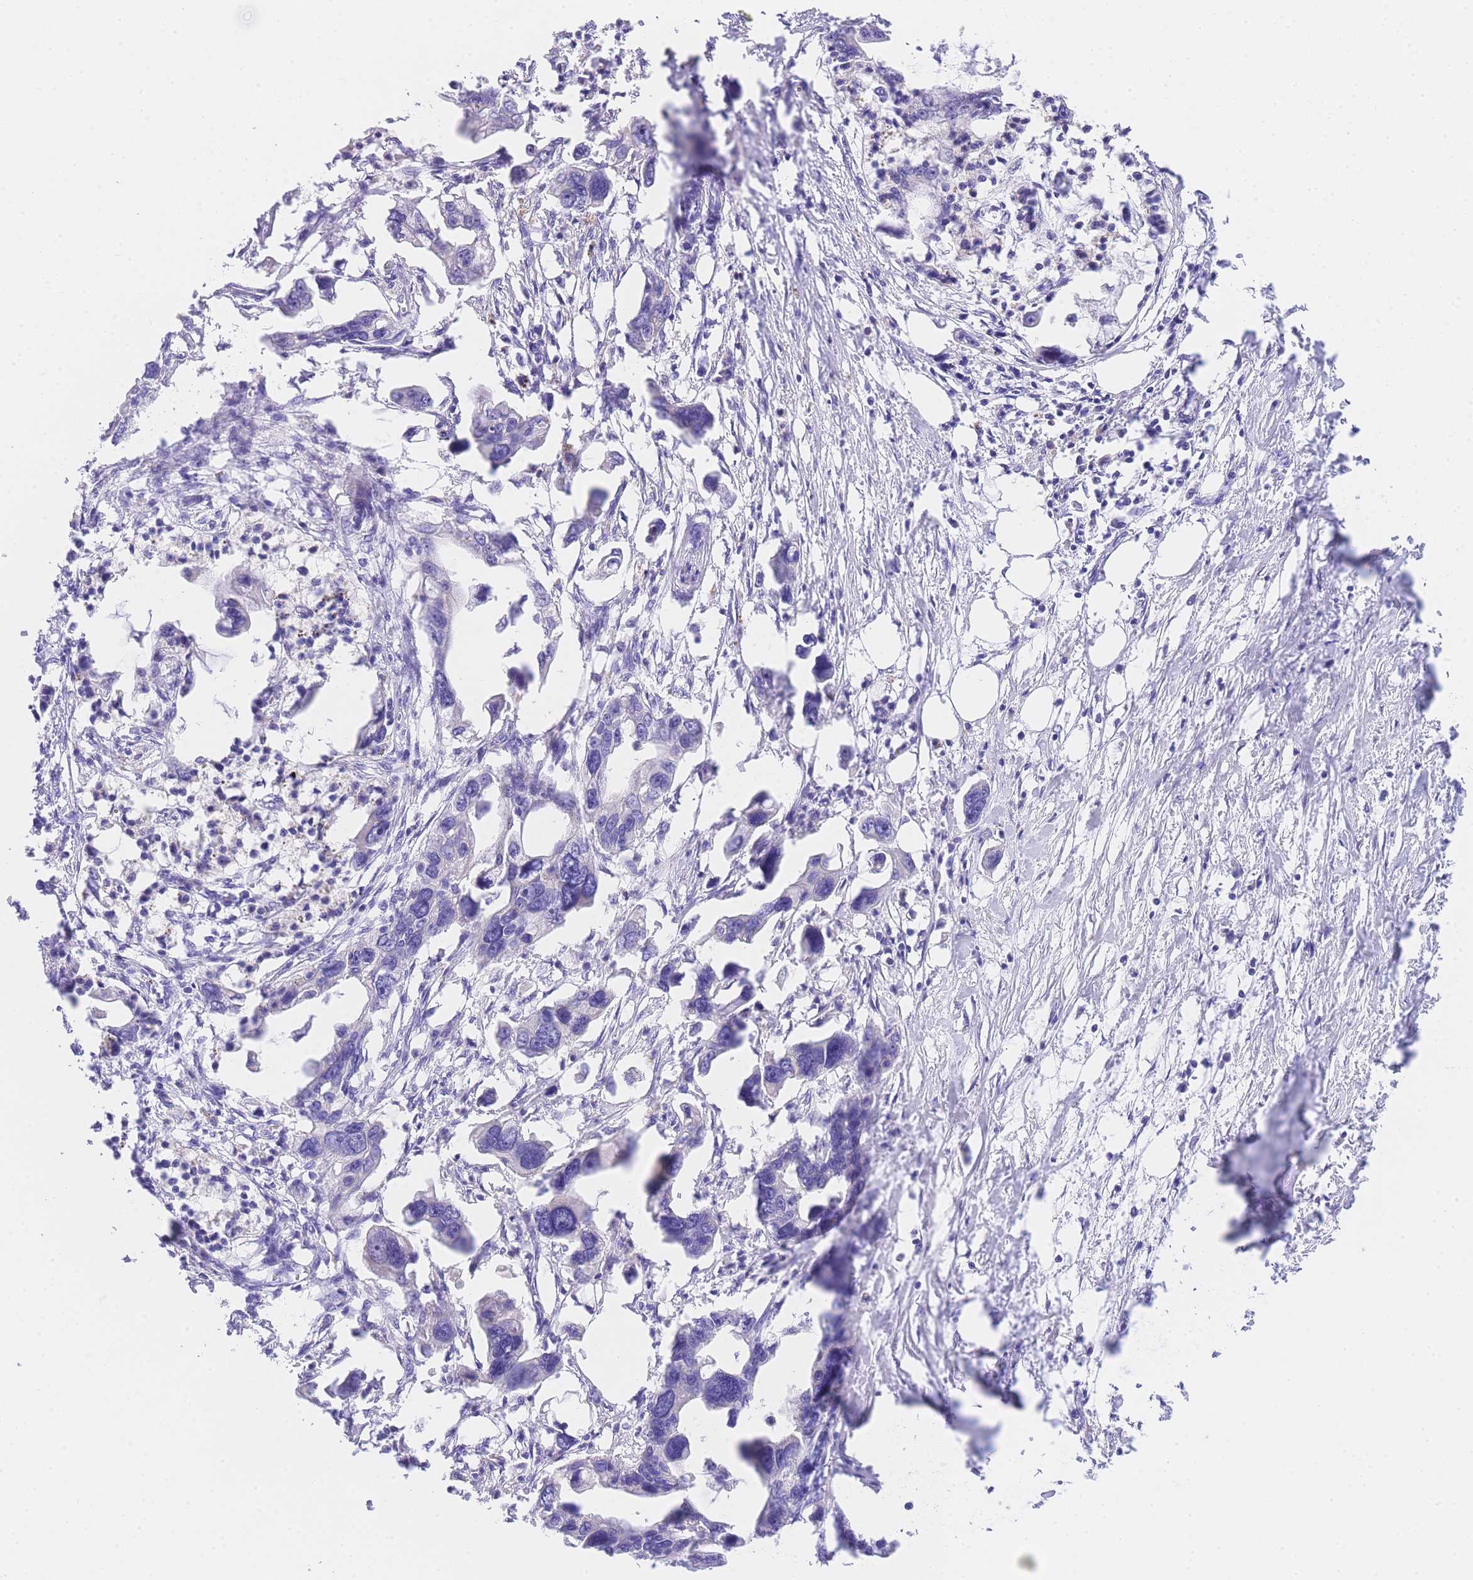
{"staining": {"intensity": "negative", "quantity": "none", "location": "none"}, "tissue": "pancreatic cancer", "cell_type": "Tumor cells", "image_type": "cancer", "snomed": [{"axis": "morphology", "description": "Adenocarcinoma, NOS"}, {"axis": "topography", "description": "Pancreas"}], "caption": "Human pancreatic adenocarcinoma stained for a protein using IHC shows no expression in tumor cells.", "gene": "EPN2", "patient": {"sex": "female", "age": 83}}